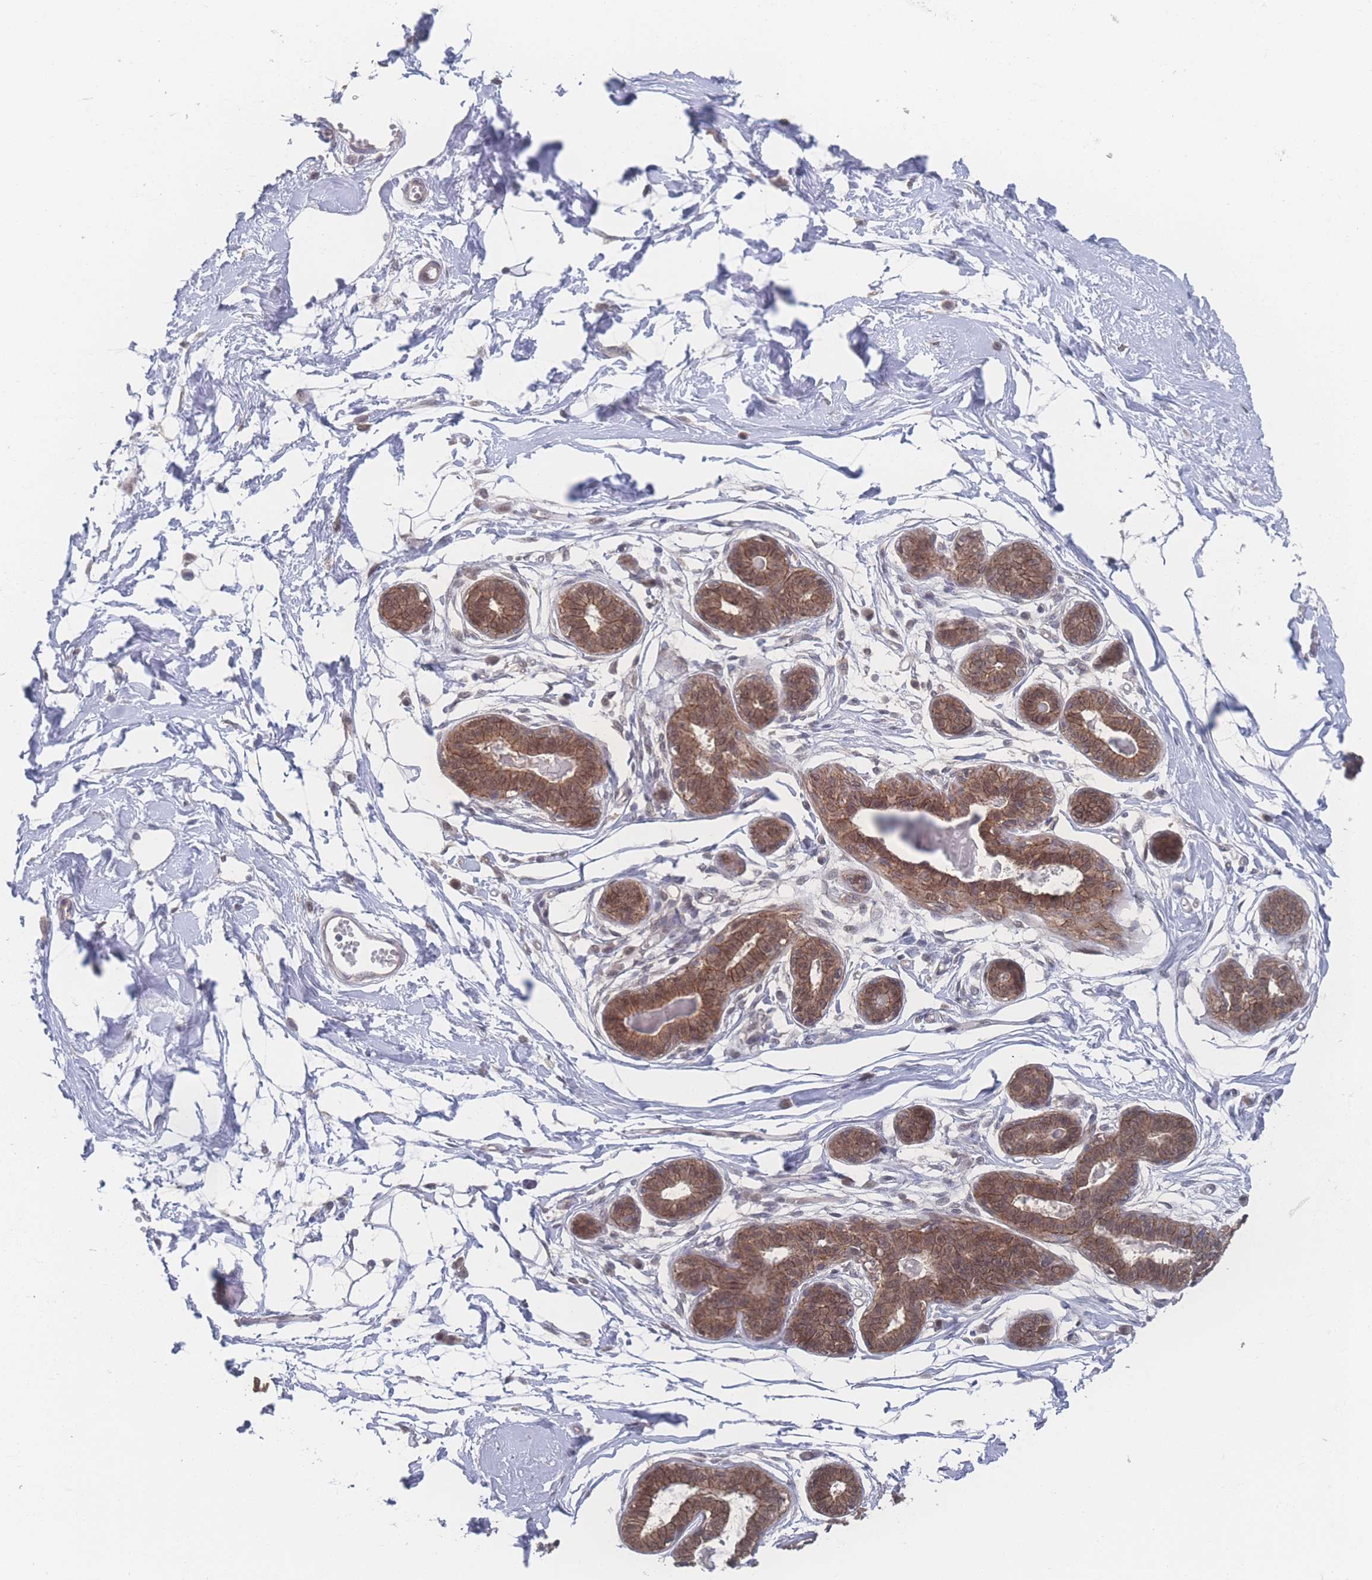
{"staining": {"intensity": "negative", "quantity": "none", "location": "none"}, "tissue": "breast", "cell_type": "Adipocytes", "image_type": "normal", "snomed": [{"axis": "morphology", "description": "Normal tissue, NOS"}, {"axis": "topography", "description": "Breast"}], "caption": "Immunohistochemistry (IHC) histopathology image of normal breast: breast stained with DAB demonstrates no significant protein staining in adipocytes.", "gene": "NBEAL1", "patient": {"sex": "female", "age": 45}}